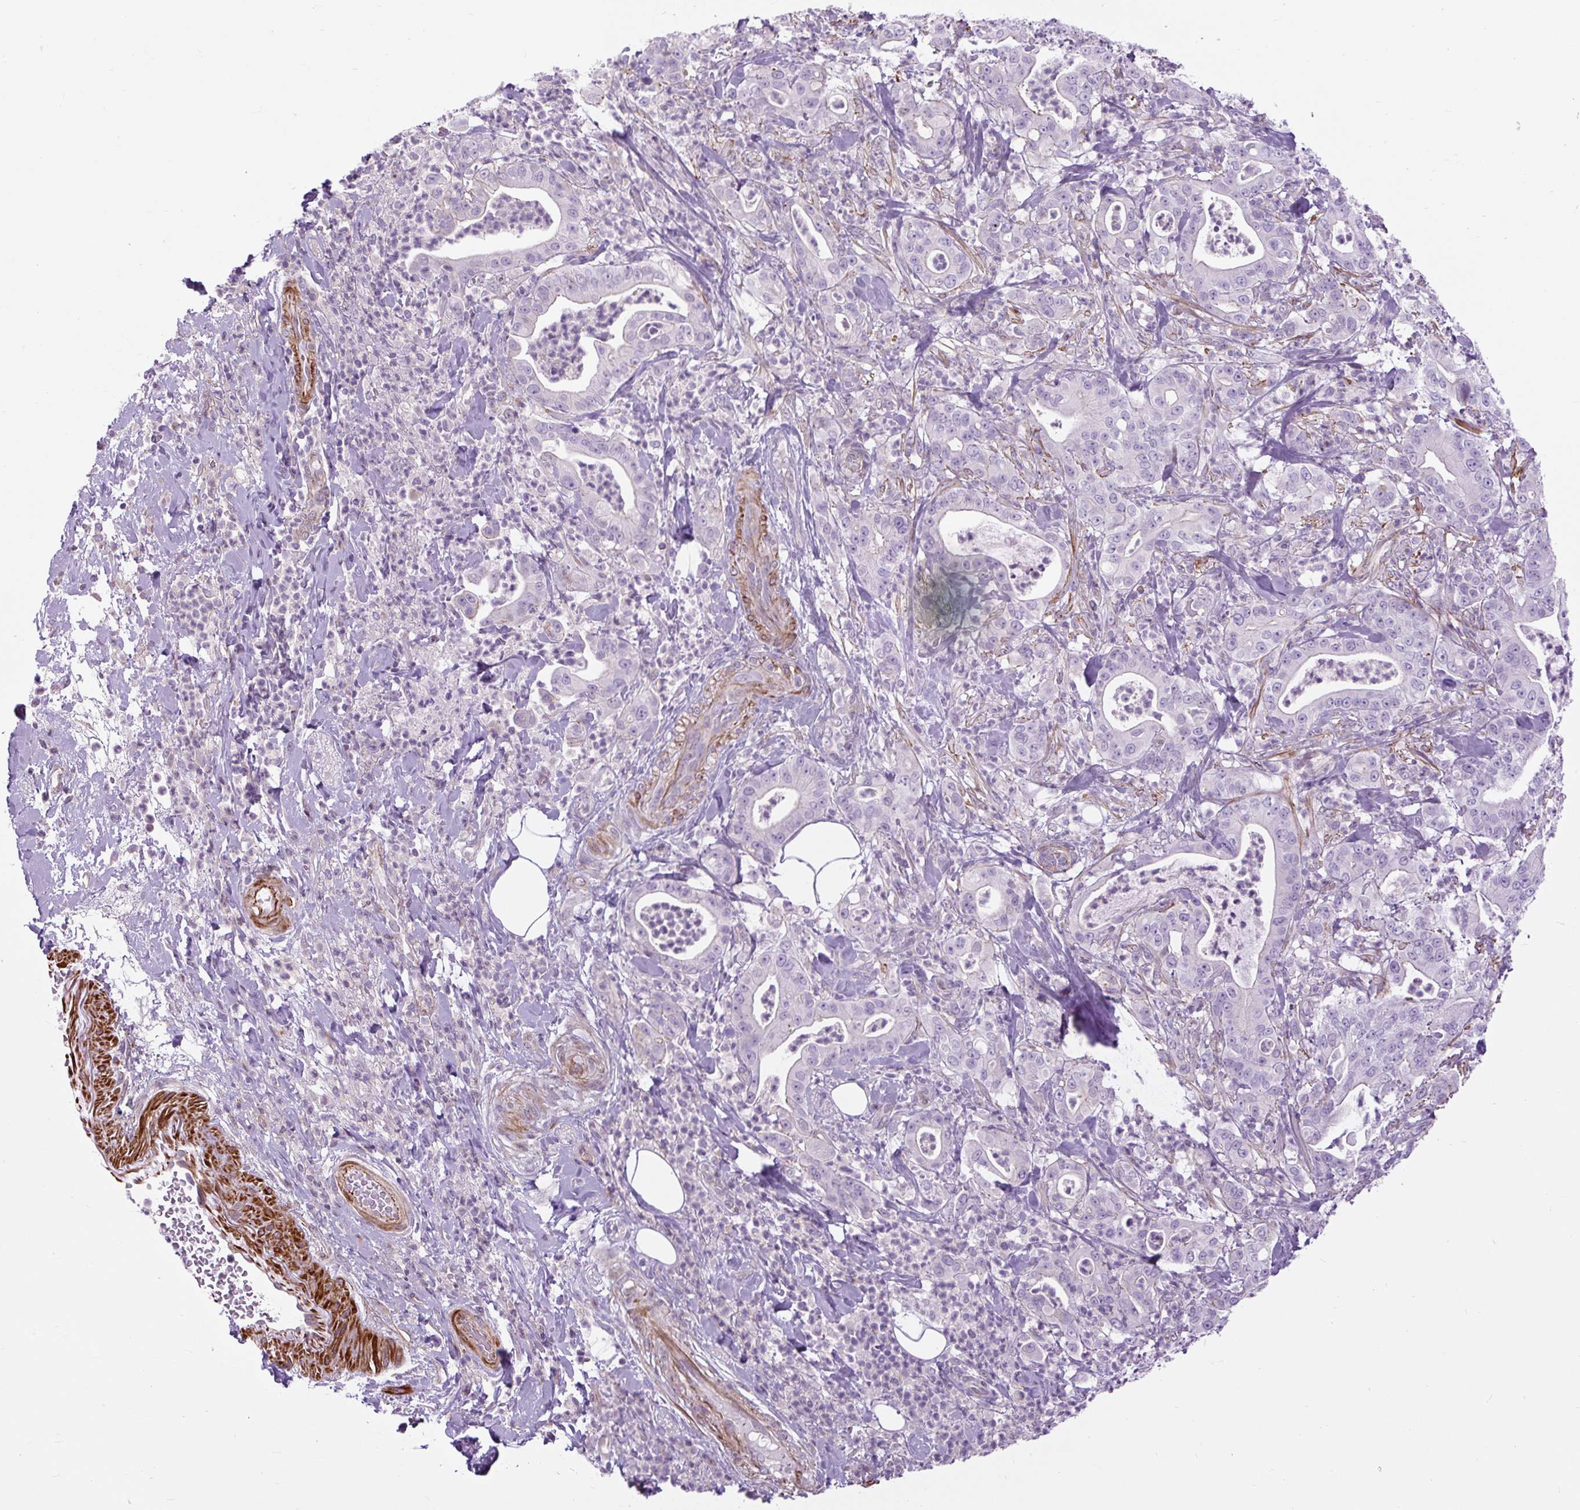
{"staining": {"intensity": "negative", "quantity": "none", "location": "none"}, "tissue": "pancreatic cancer", "cell_type": "Tumor cells", "image_type": "cancer", "snomed": [{"axis": "morphology", "description": "Adenocarcinoma, NOS"}, {"axis": "topography", "description": "Pancreas"}], "caption": "Image shows no protein positivity in tumor cells of pancreatic cancer tissue. (Stains: DAB IHC with hematoxylin counter stain, Microscopy: brightfield microscopy at high magnification).", "gene": "ZNF197", "patient": {"sex": "male", "age": 71}}